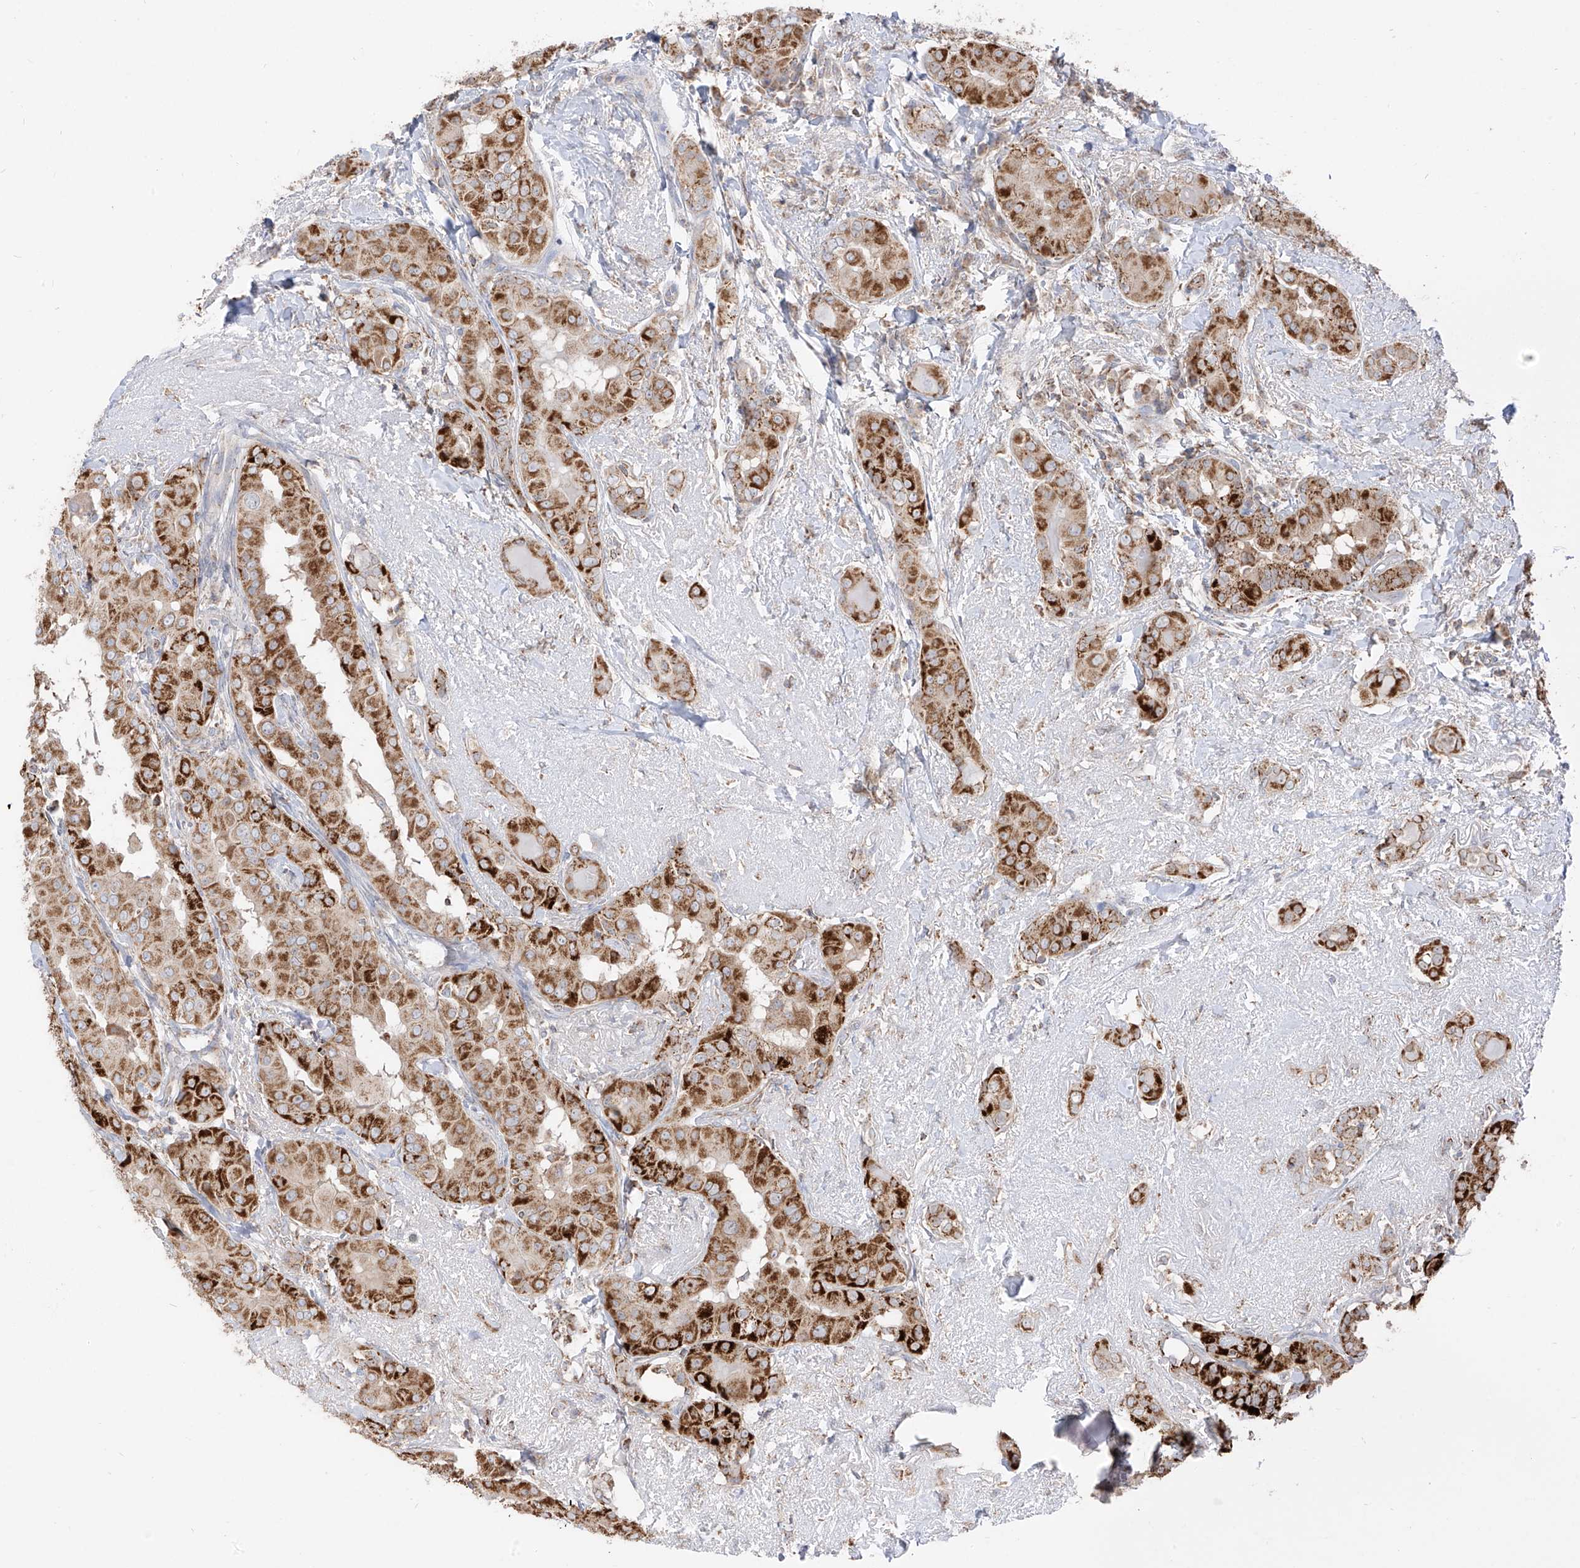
{"staining": {"intensity": "strong", "quantity": ">75%", "location": "cytoplasmic/membranous"}, "tissue": "thyroid cancer", "cell_type": "Tumor cells", "image_type": "cancer", "snomed": [{"axis": "morphology", "description": "Papillary adenocarcinoma, NOS"}, {"axis": "topography", "description": "Thyroid gland"}], "caption": "Human thyroid papillary adenocarcinoma stained with a brown dye displays strong cytoplasmic/membranous positive positivity in about >75% of tumor cells.", "gene": "ETHE1", "patient": {"sex": "male", "age": 33}}